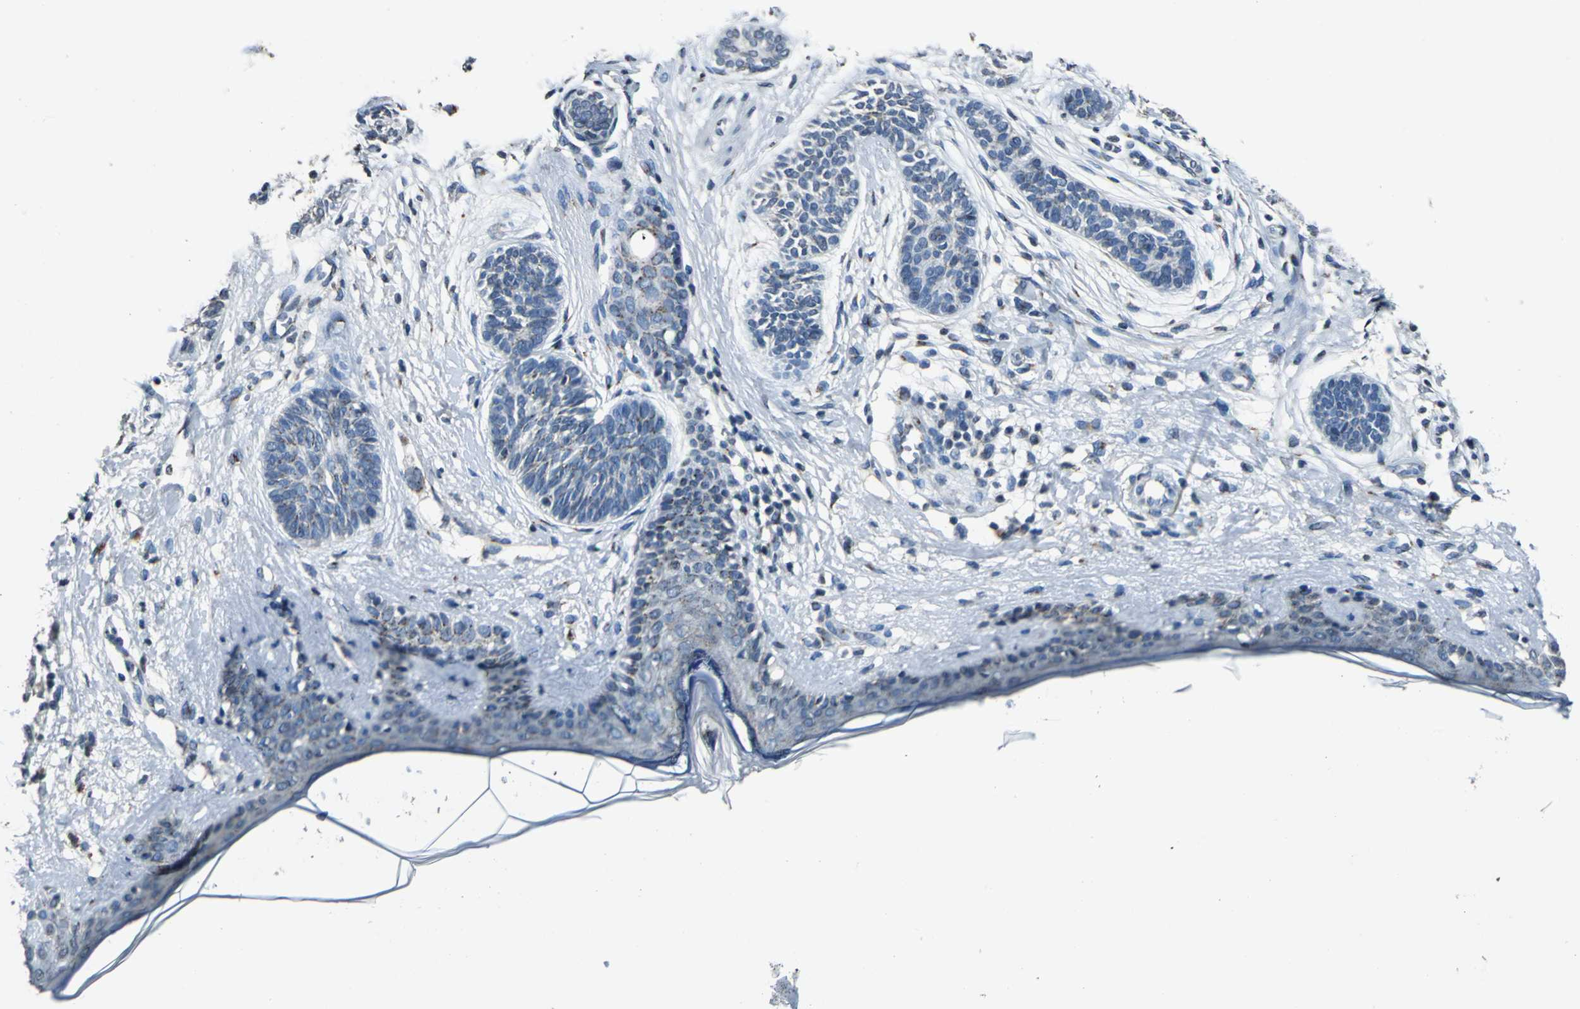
{"staining": {"intensity": "weak", "quantity": "25%-75%", "location": "cytoplasmic/membranous"}, "tissue": "skin cancer", "cell_type": "Tumor cells", "image_type": "cancer", "snomed": [{"axis": "morphology", "description": "Normal tissue, NOS"}, {"axis": "morphology", "description": "Basal cell carcinoma"}, {"axis": "topography", "description": "Skin"}], "caption": "Protein positivity by immunohistochemistry displays weak cytoplasmic/membranous staining in about 25%-75% of tumor cells in basal cell carcinoma (skin).", "gene": "TMEM115", "patient": {"sex": "male", "age": 63}}